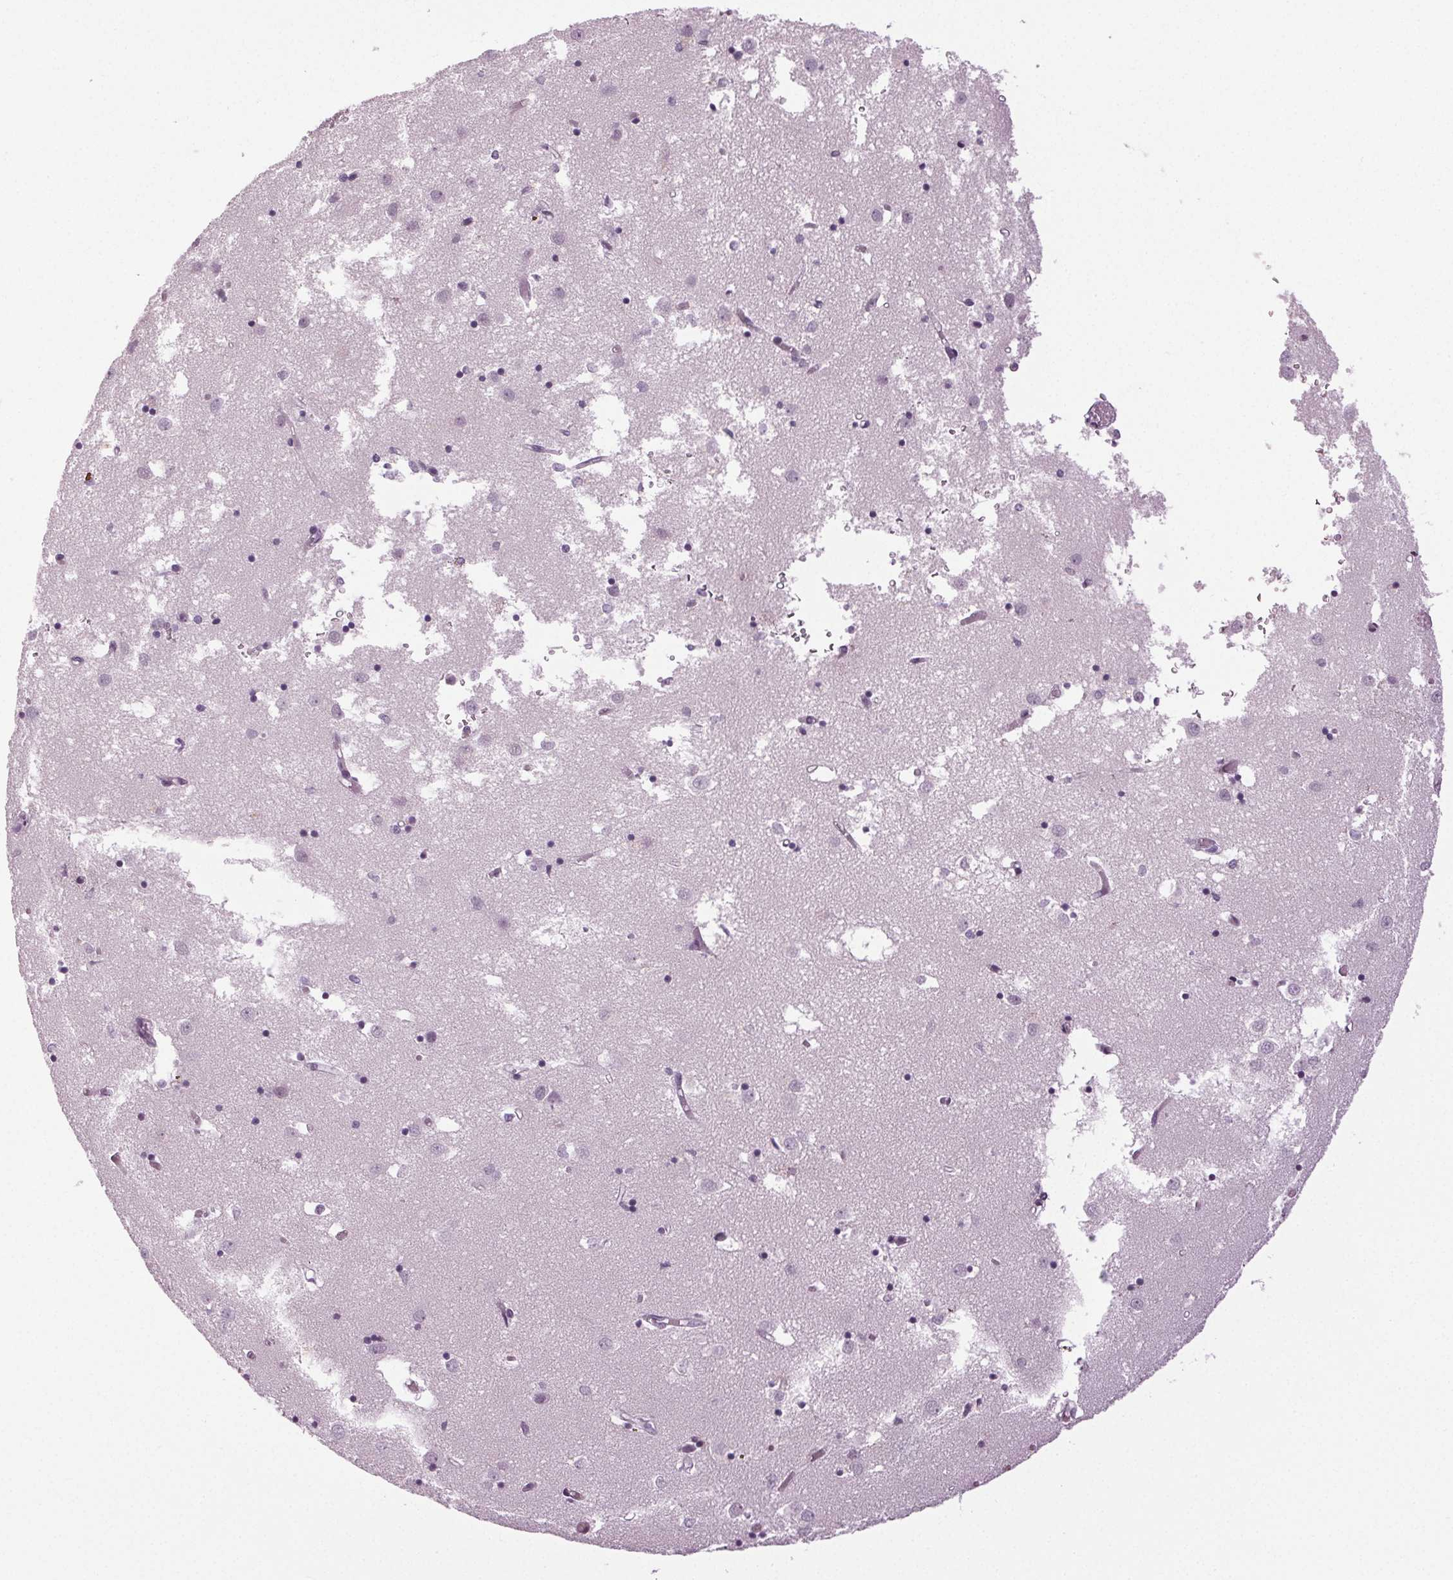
{"staining": {"intensity": "negative", "quantity": "none", "location": "none"}, "tissue": "caudate", "cell_type": "Glial cells", "image_type": "normal", "snomed": [{"axis": "morphology", "description": "Normal tissue, NOS"}, {"axis": "topography", "description": "Lateral ventricle wall"}], "caption": "Image shows no significant protein expression in glial cells of normal caudate. Brightfield microscopy of immunohistochemistry (IHC) stained with DAB (3,3'-diaminobenzidine) (brown) and hematoxylin (blue), captured at high magnification.", "gene": "DNAH12", "patient": {"sex": "male", "age": 70}}